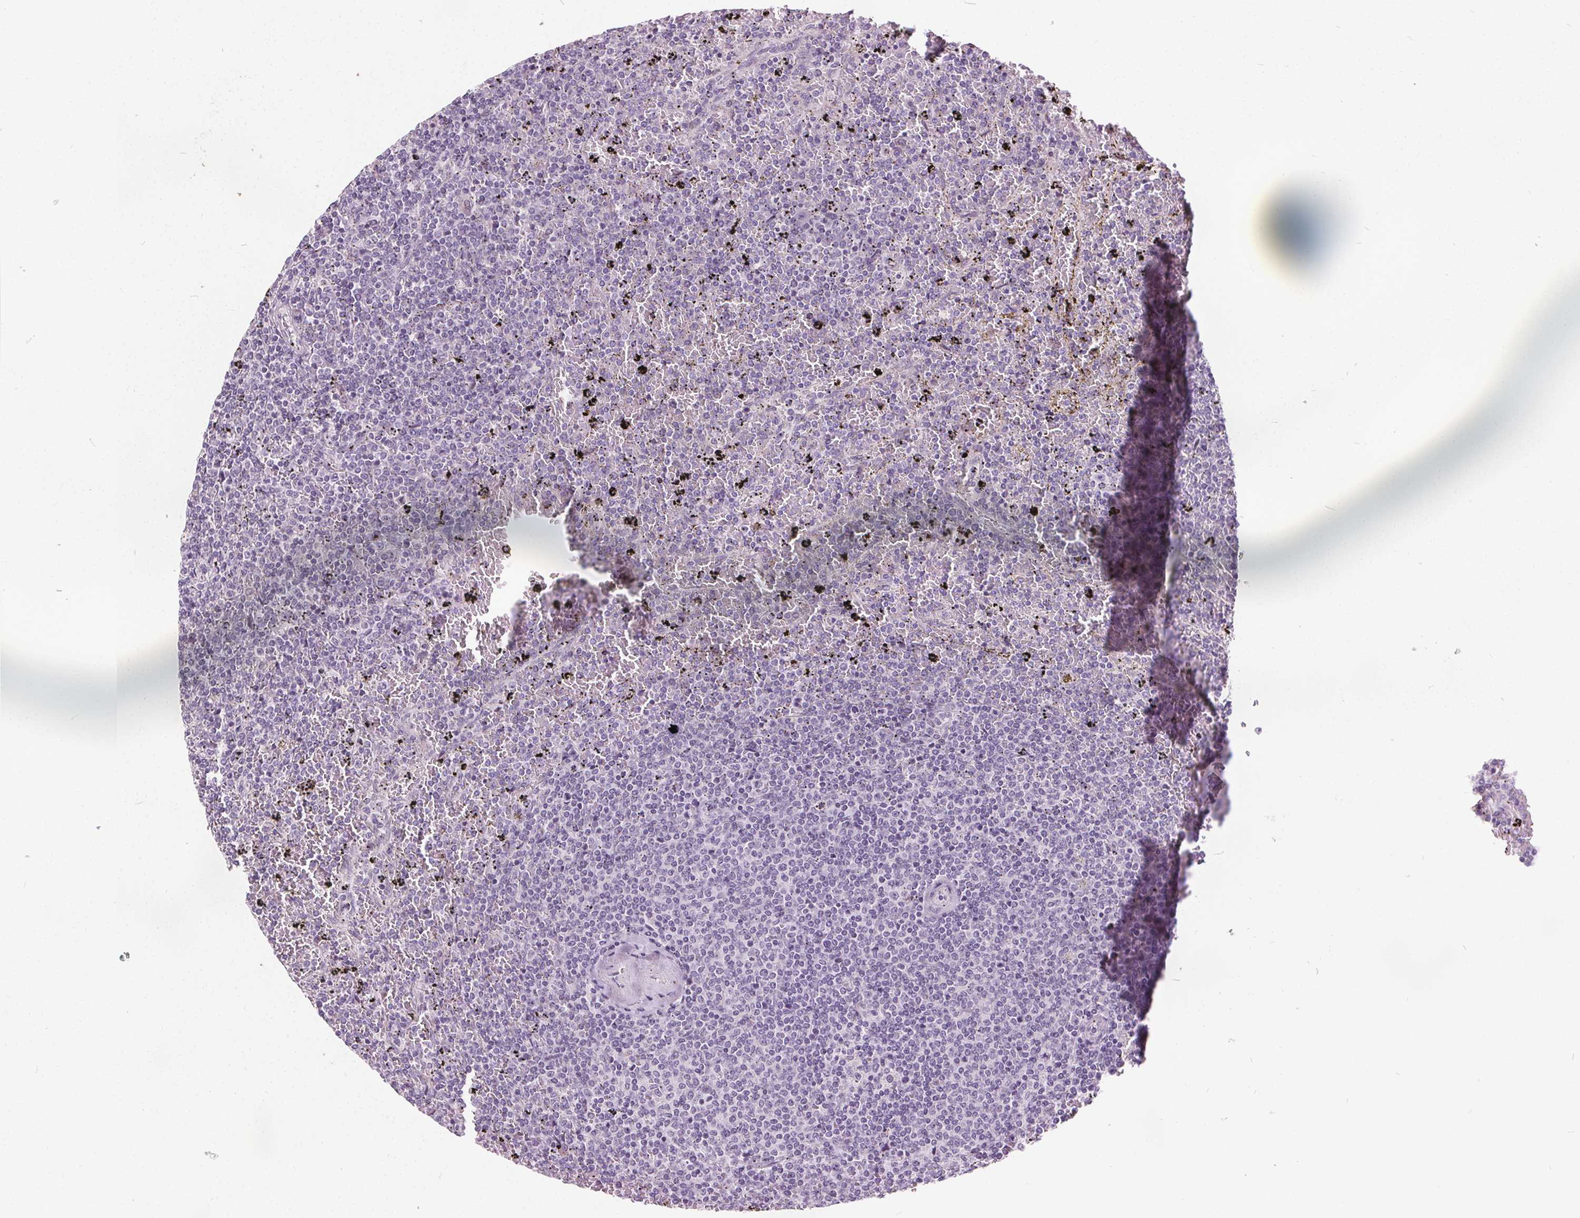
{"staining": {"intensity": "negative", "quantity": "none", "location": "none"}, "tissue": "lymphoma", "cell_type": "Tumor cells", "image_type": "cancer", "snomed": [{"axis": "morphology", "description": "Malignant lymphoma, non-Hodgkin's type, Low grade"}, {"axis": "topography", "description": "Spleen"}], "caption": "This is an immunohistochemistry photomicrograph of malignant lymphoma, non-Hodgkin's type (low-grade). There is no expression in tumor cells.", "gene": "ACOX2", "patient": {"sex": "female", "age": 77}}